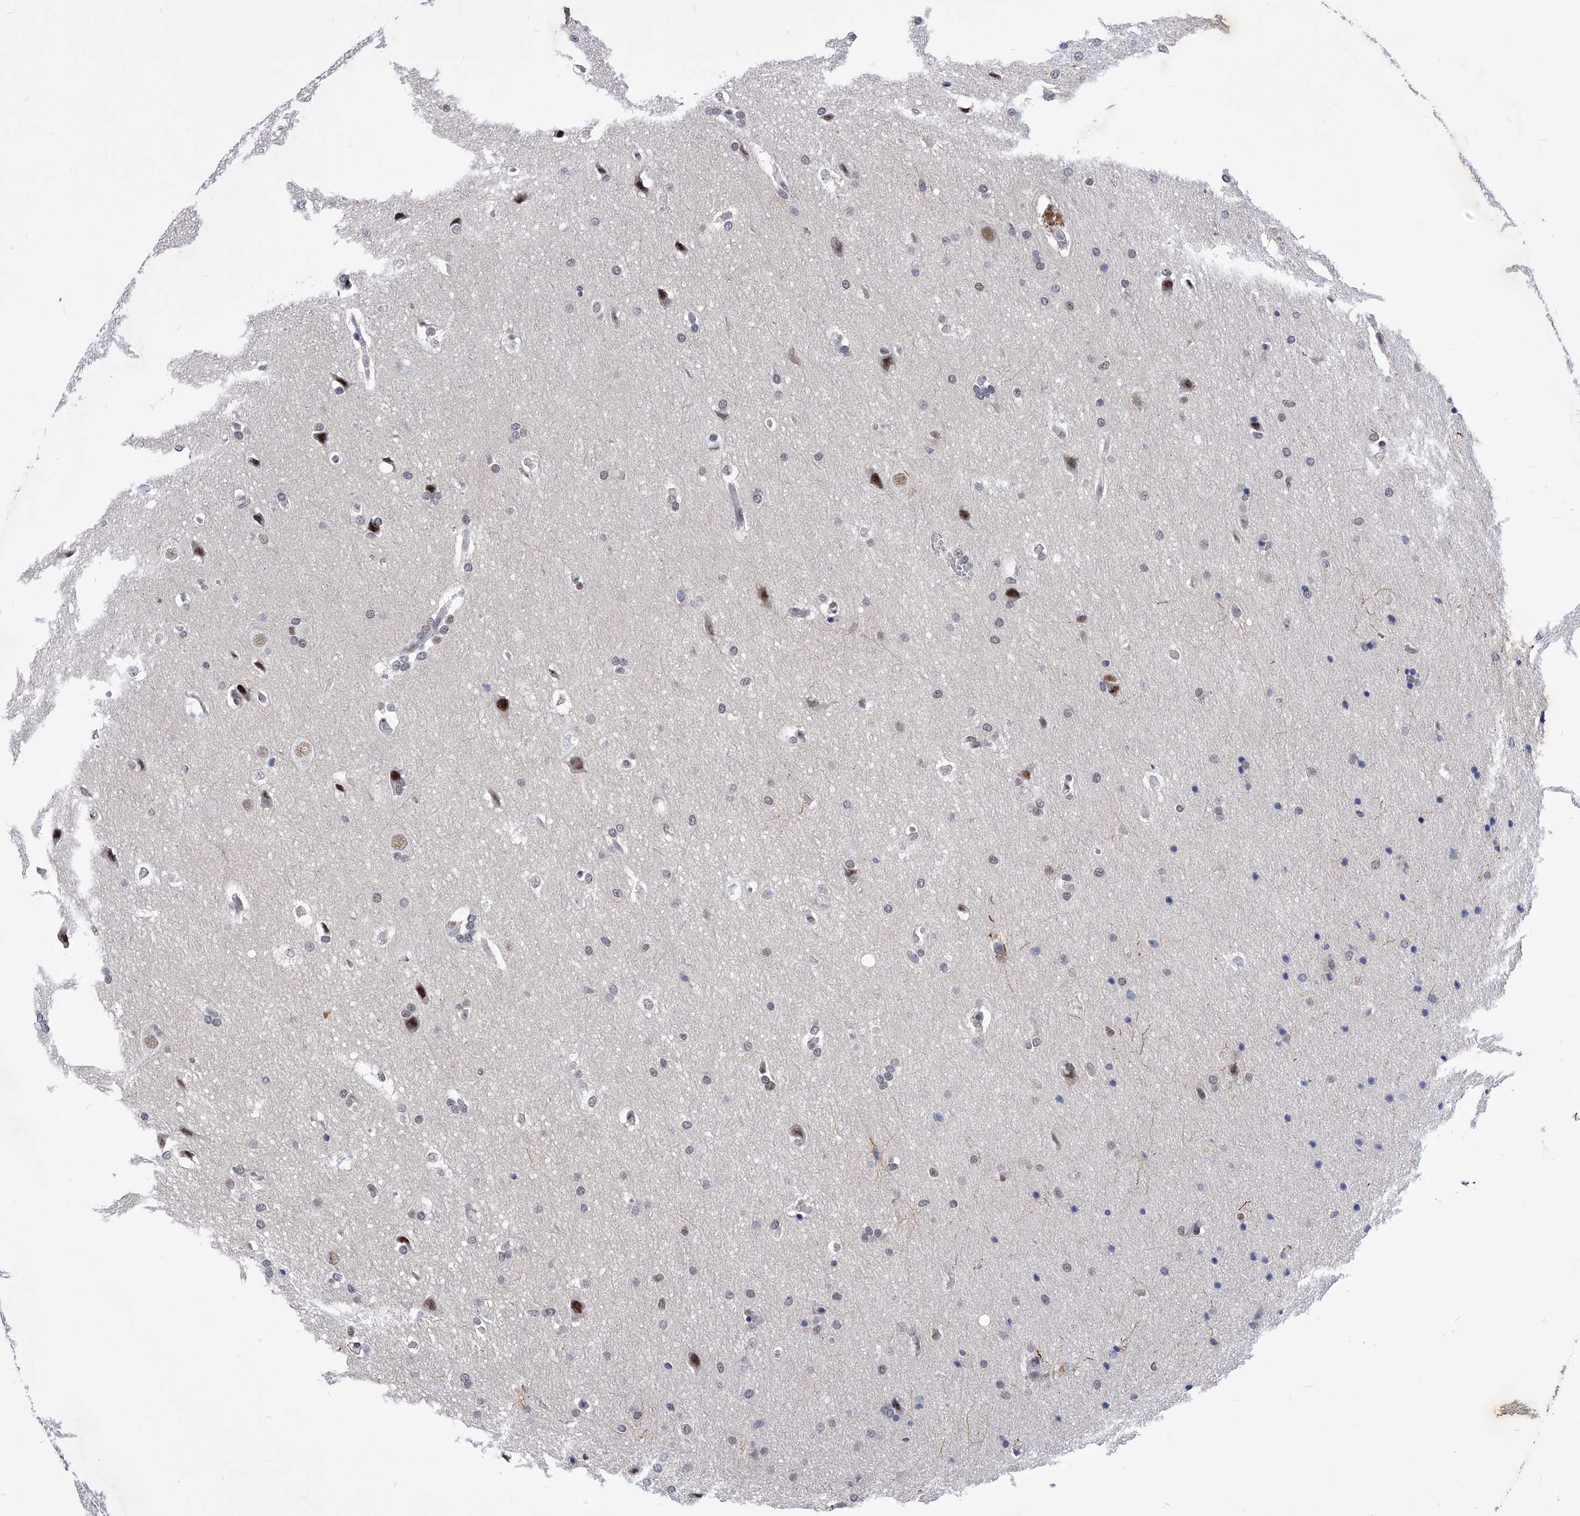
{"staining": {"intensity": "weak", "quantity": "25%-75%", "location": "nuclear"}, "tissue": "glioma", "cell_type": "Tumor cells", "image_type": "cancer", "snomed": [{"axis": "morphology", "description": "Glioma, malignant, Low grade"}, {"axis": "topography", "description": "Brain"}], "caption": "Glioma stained for a protein displays weak nuclear positivity in tumor cells.", "gene": "TESK2", "patient": {"sex": "female", "age": 37}}